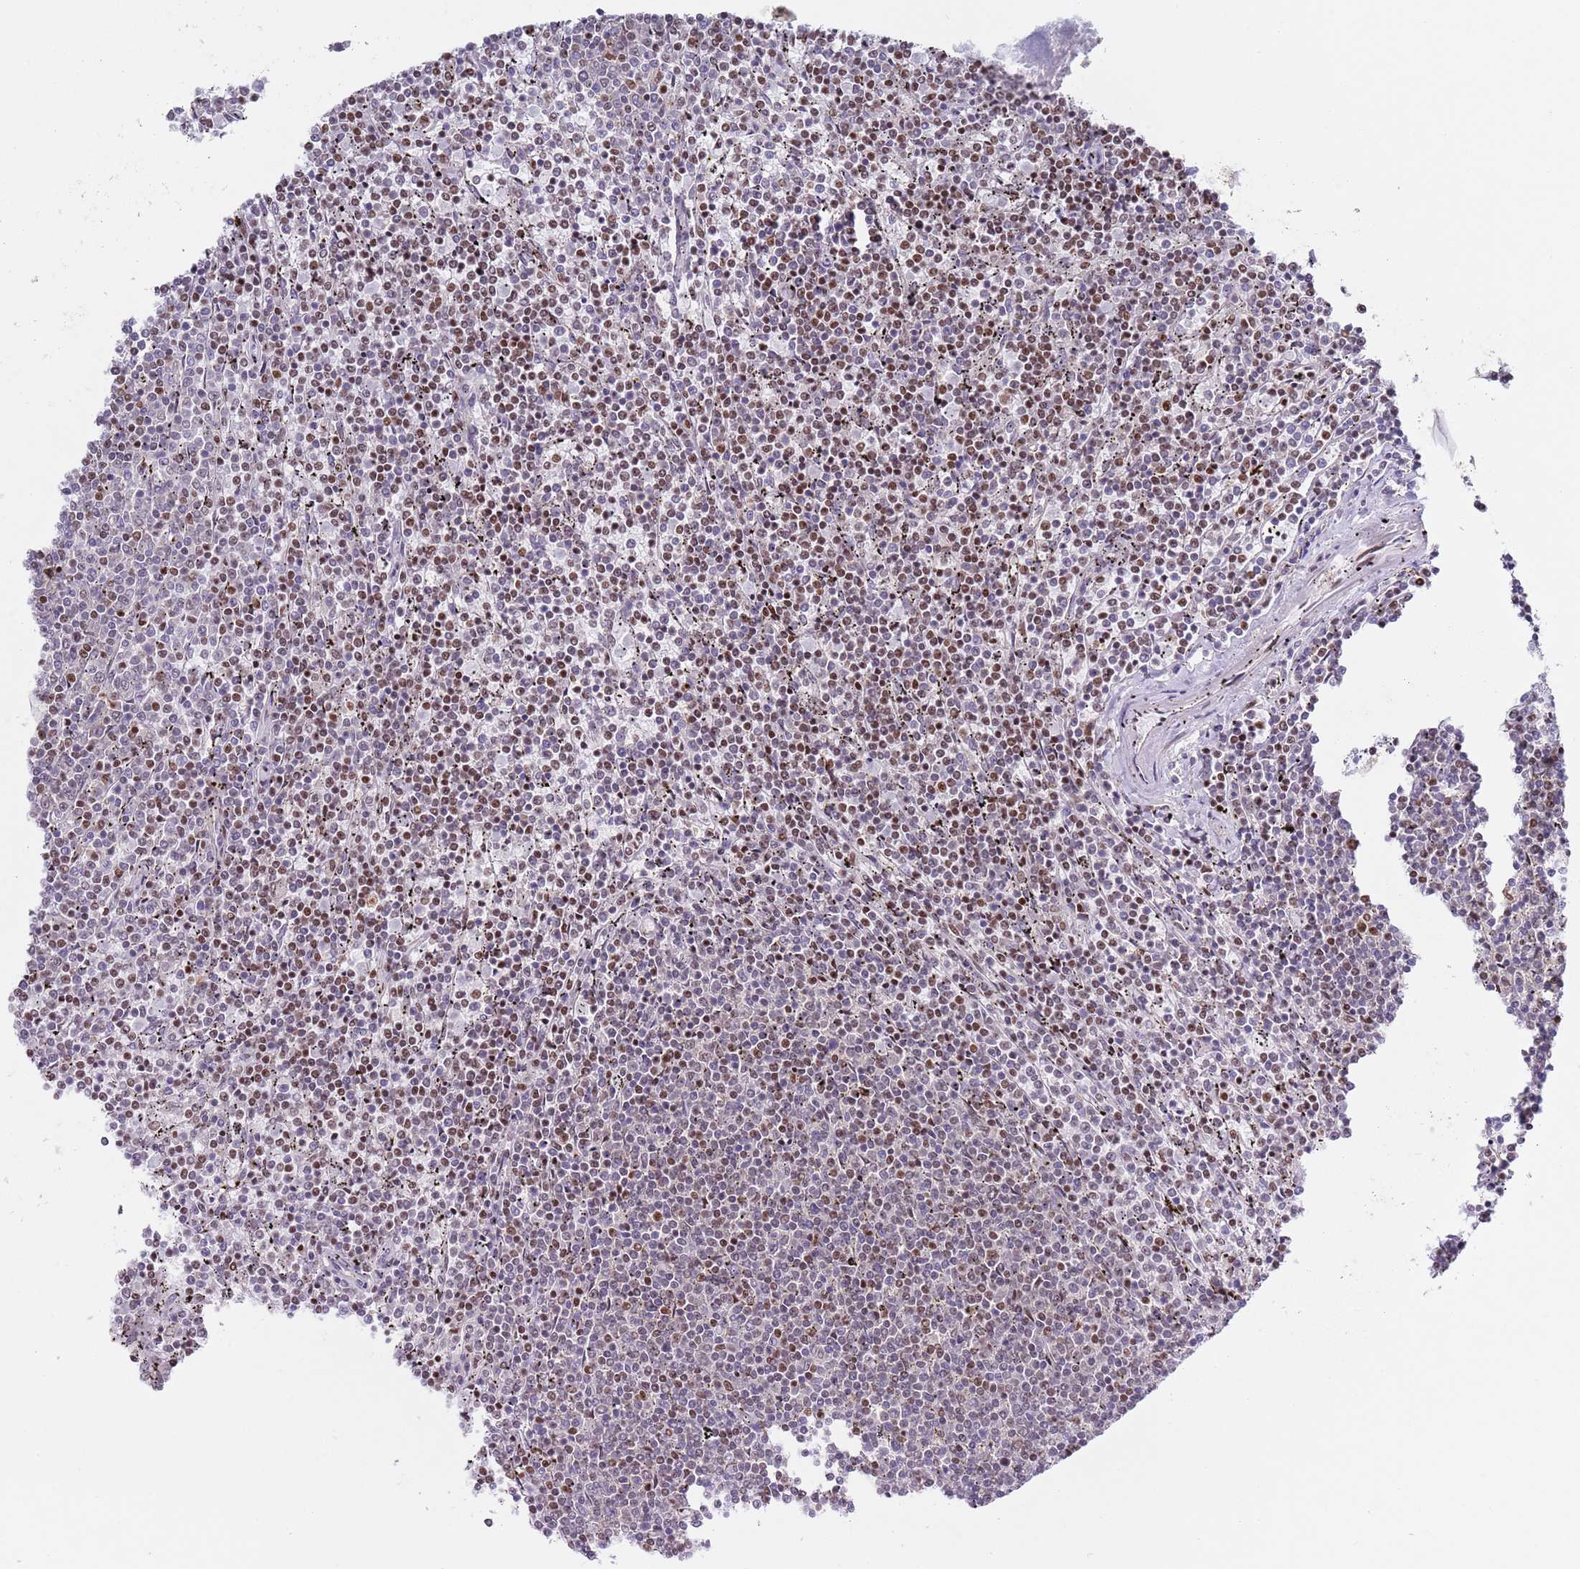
{"staining": {"intensity": "strong", "quantity": "<25%", "location": "nuclear"}, "tissue": "lymphoma", "cell_type": "Tumor cells", "image_type": "cancer", "snomed": [{"axis": "morphology", "description": "Malignant lymphoma, non-Hodgkin's type, Low grade"}, {"axis": "topography", "description": "Spleen"}], "caption": "Tumor cells reveal strong nuclear expression in approximately <25% of cells in lymphoma. (DAB IHC with brightfield microscopy, high magnification).", "gene": "SLC25A32", "patient": {"sex": "female", "age": 50}}